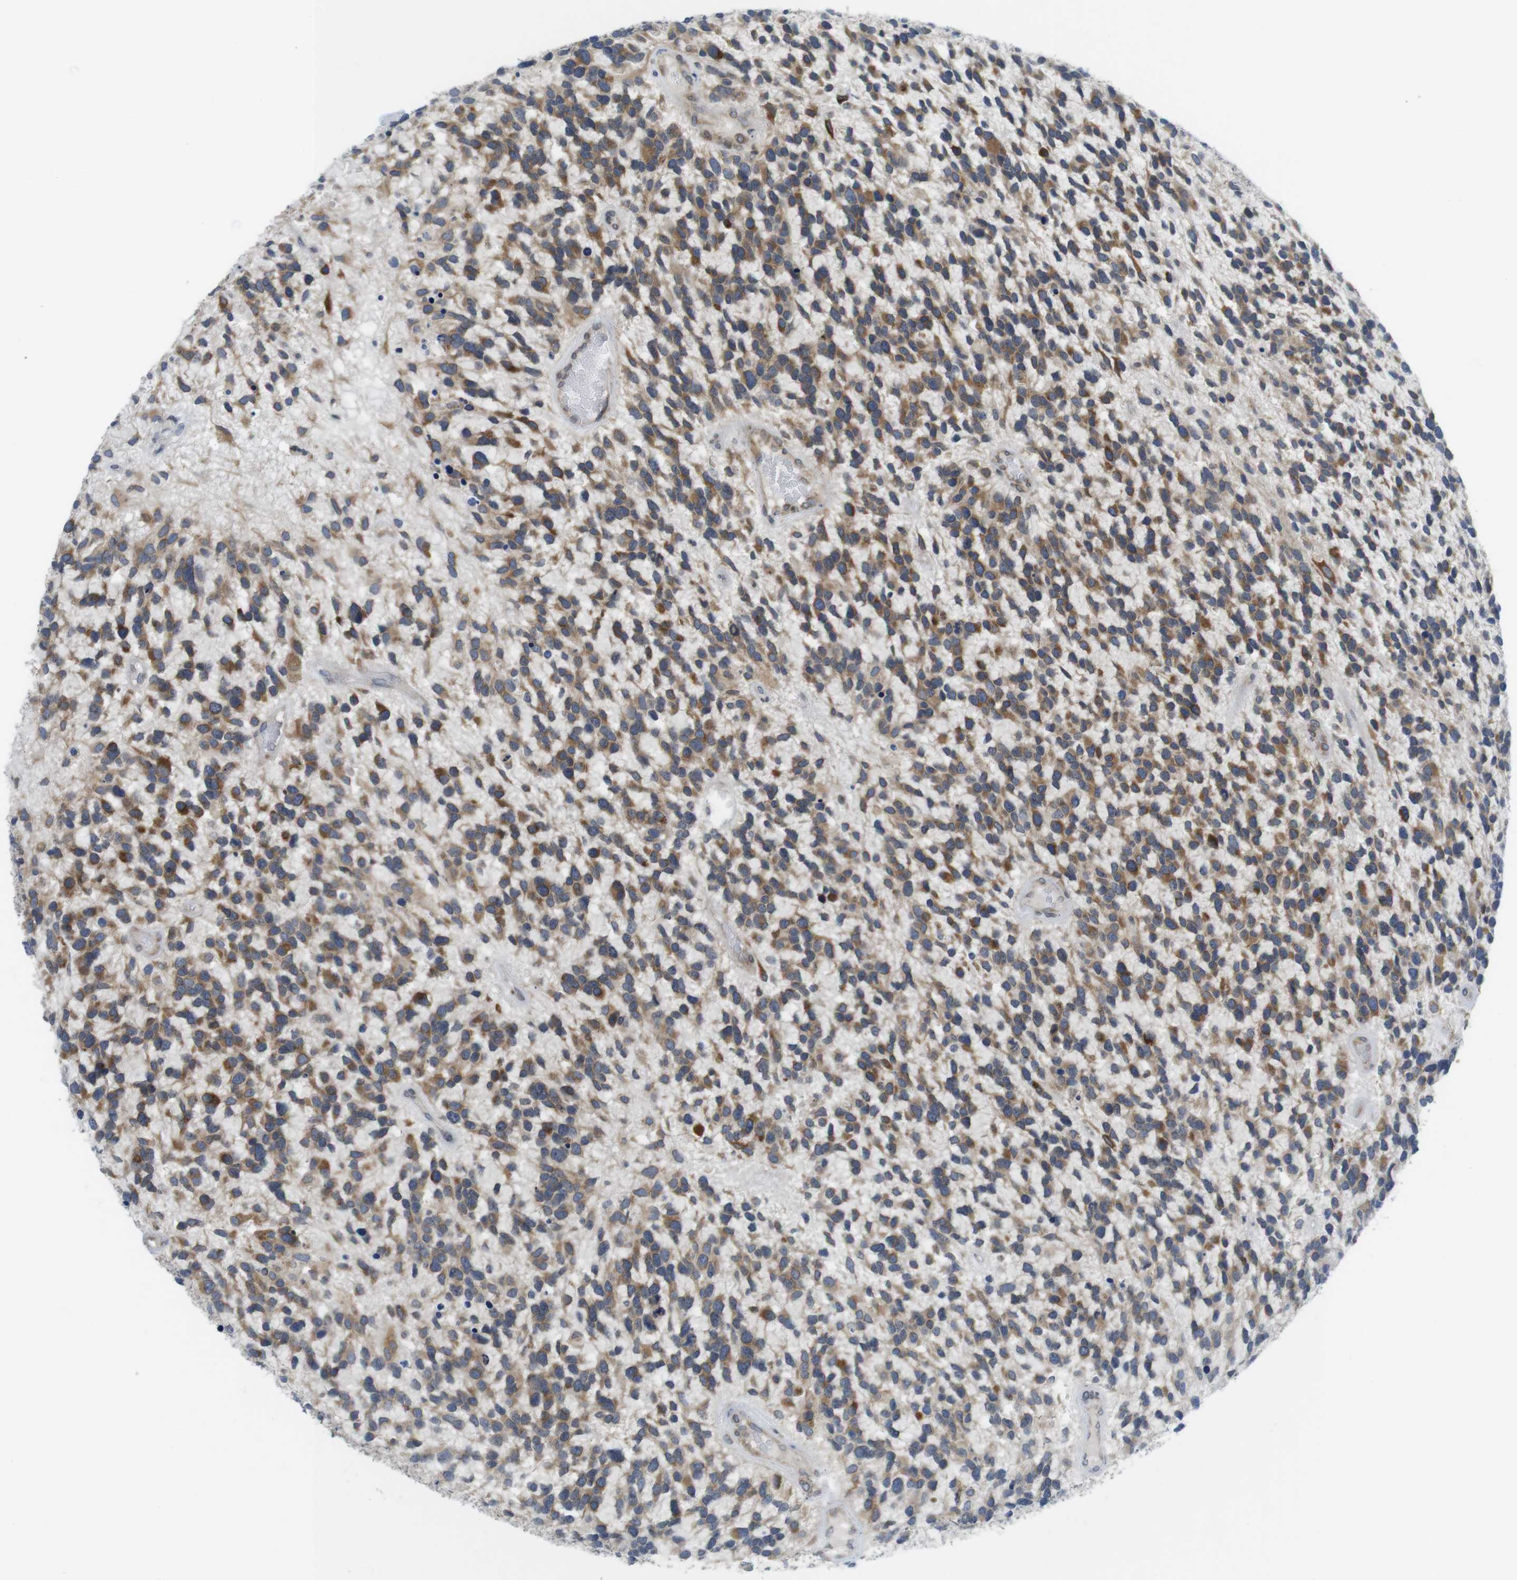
{"staining": {"intensity": "moderate", "quantity": ">75%", "location": "cytoplasmic/membranous"}, "tissue": "glioma", "cell_type": "Tumor cells", "image_type": "cancer", "snomed": [{"axis": "morphology", "description": "Glioma, malignant, High grade"}, {"axis": "topography", "description": "Brain"}], "caption": "Moderate cytoplasmic/membranous protein positivity is seen in approximately >75% of tumor cells in glioma.", "gene": "ERGIC3", "patient": {"sex": "female", "age": 58}}